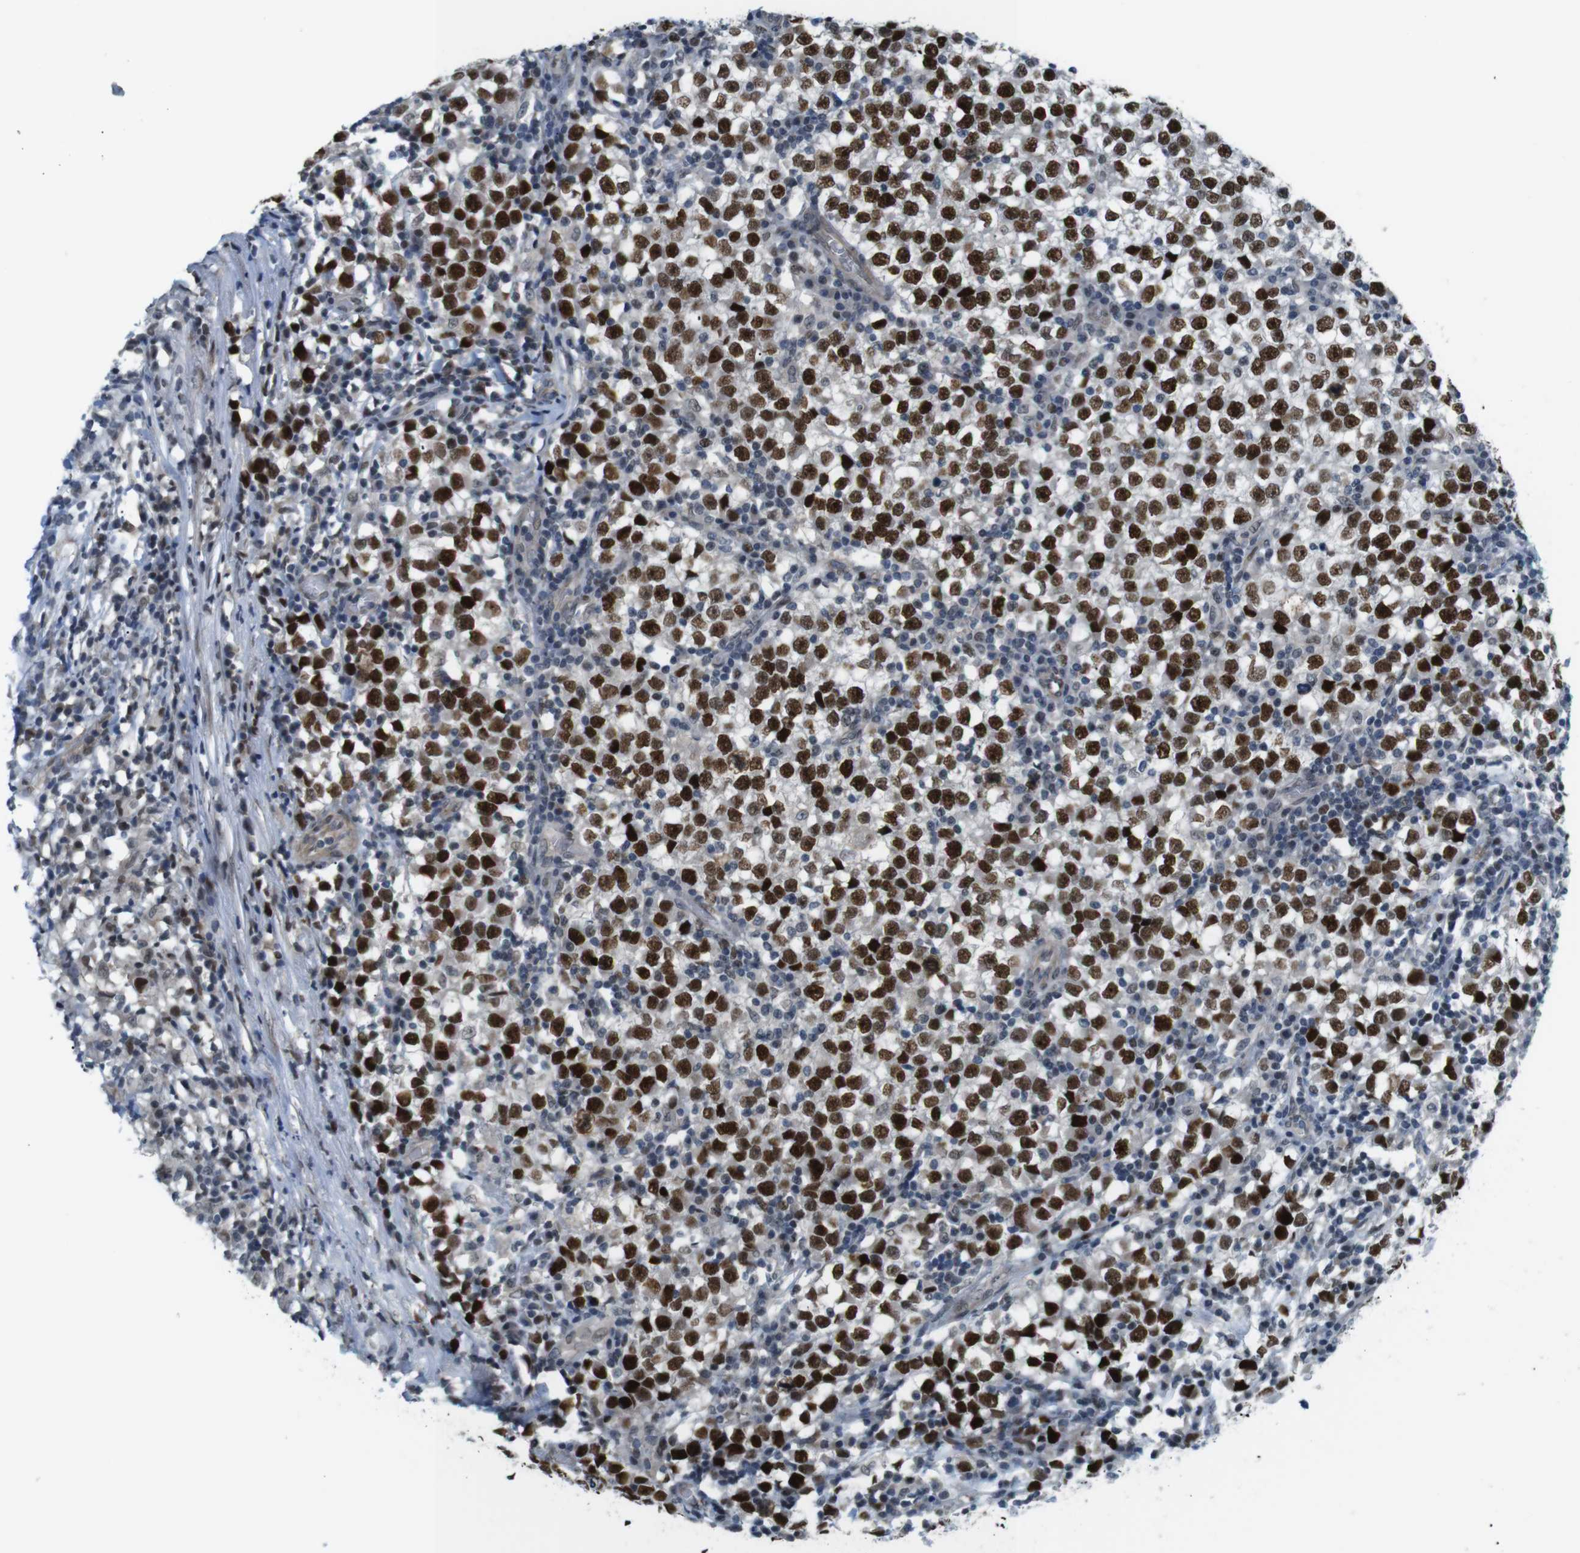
{"staining": {"intensity": "strong", "quantity": ">75%", "location": "nuclear"}, "tissue": "testis cancer", "cell_type": "Tumor cells", "image_type": "cancer", "snomed": [{"axis": "morphology", "description": "Seminoma, NOS"}, {"axis": "topography", "description": "Testis"}], "caption": "Brown immunohistochemical staining in seminoma (testis) exhibits strong nuclear expression in approximately >75% of tumor cells.", "gene": "SMCO2", "patient": {"sex": "male", "age": 65}}